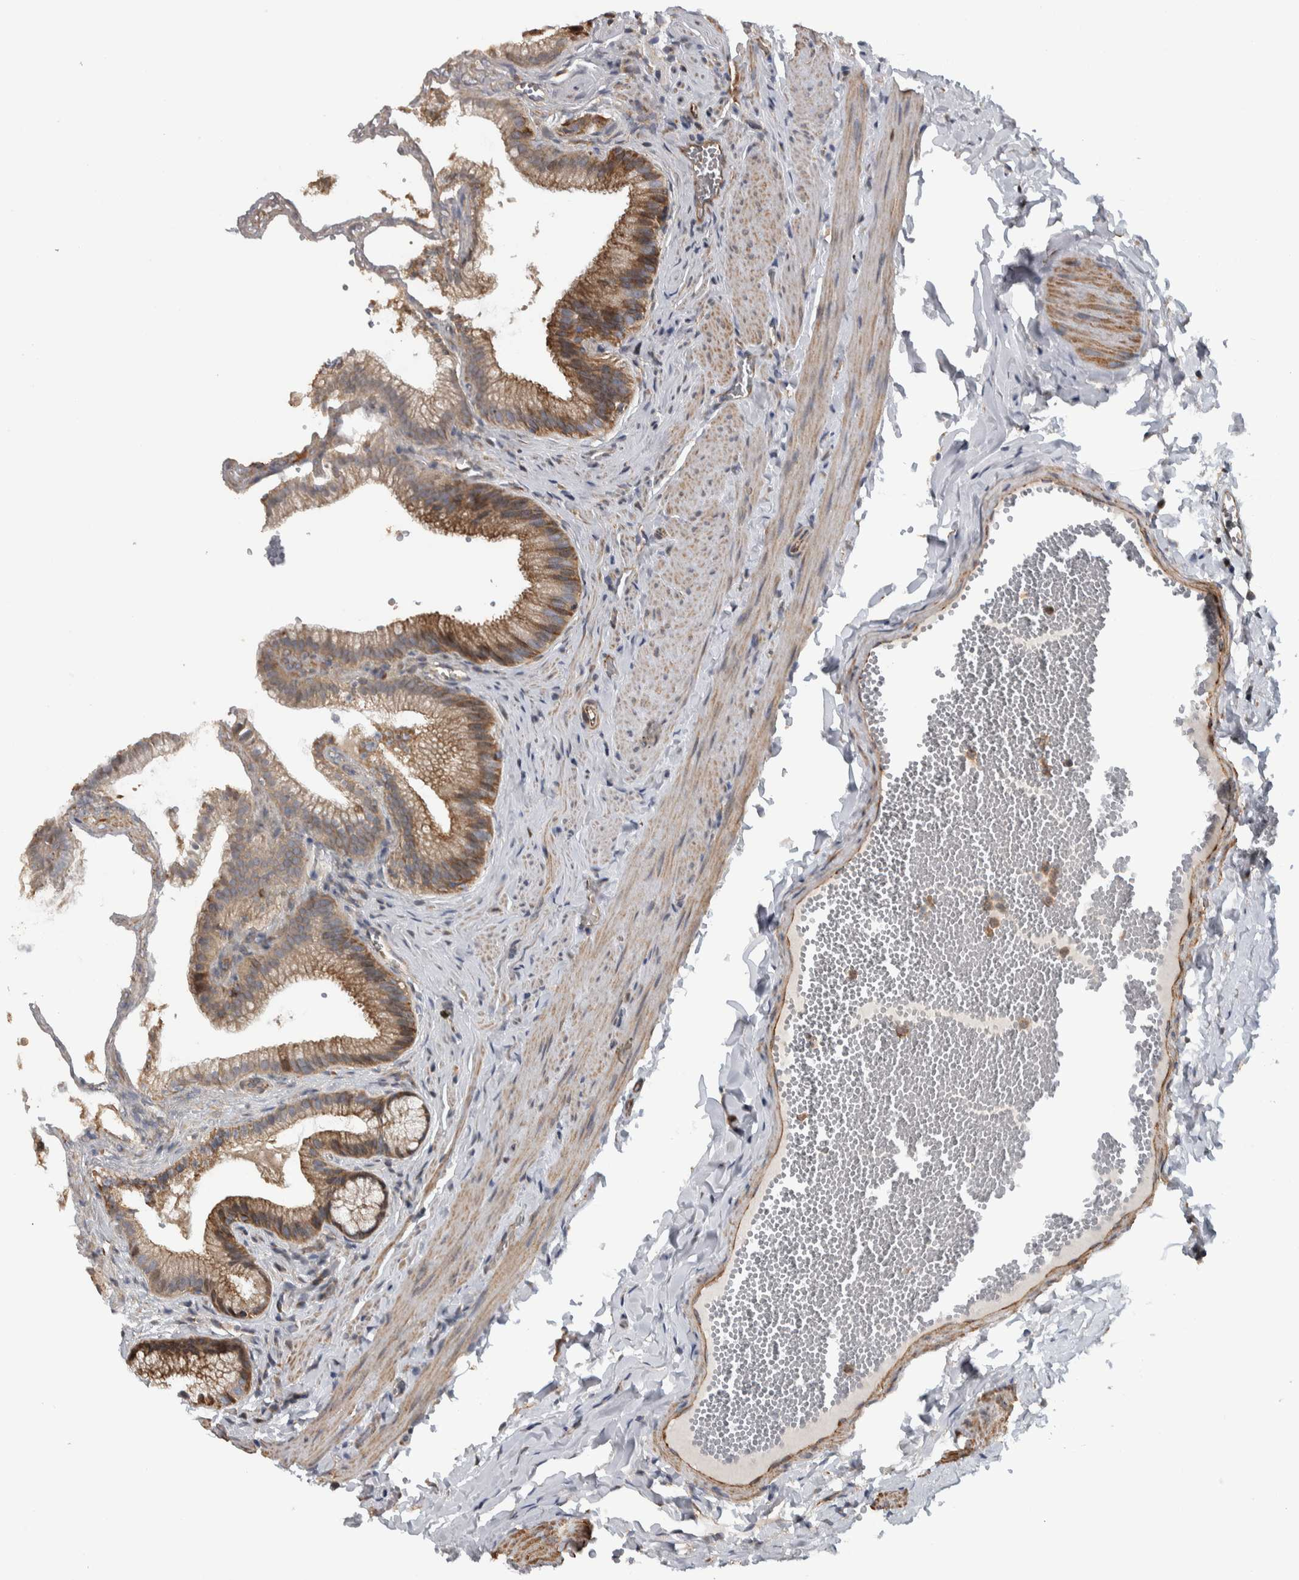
{"staining": {"intensity": "moderate", "quantity": ">75%", "location": "cytoplasmic/membranous"}, "tissue": "gallbladder", "cell_type": "Glandular cells", "image_type": "normal", "snomed": [{"axis": "morphology", "description": "Normal tissue, NOS"}, {"axis": "topography", "description": "Gallbladder"}], "caption": "Immunohistochemical staining of normal human gallbladder demonstrates medium levels of moderate cytoplasmic/membranous positivity in about >75% of glandular cells. (DAB (3,3'-diaminobenzidine) IHC with brightfield microscopy, high magnification).", "gene": "NT5C2", "patient": {"sex": "male", "age": 38}}